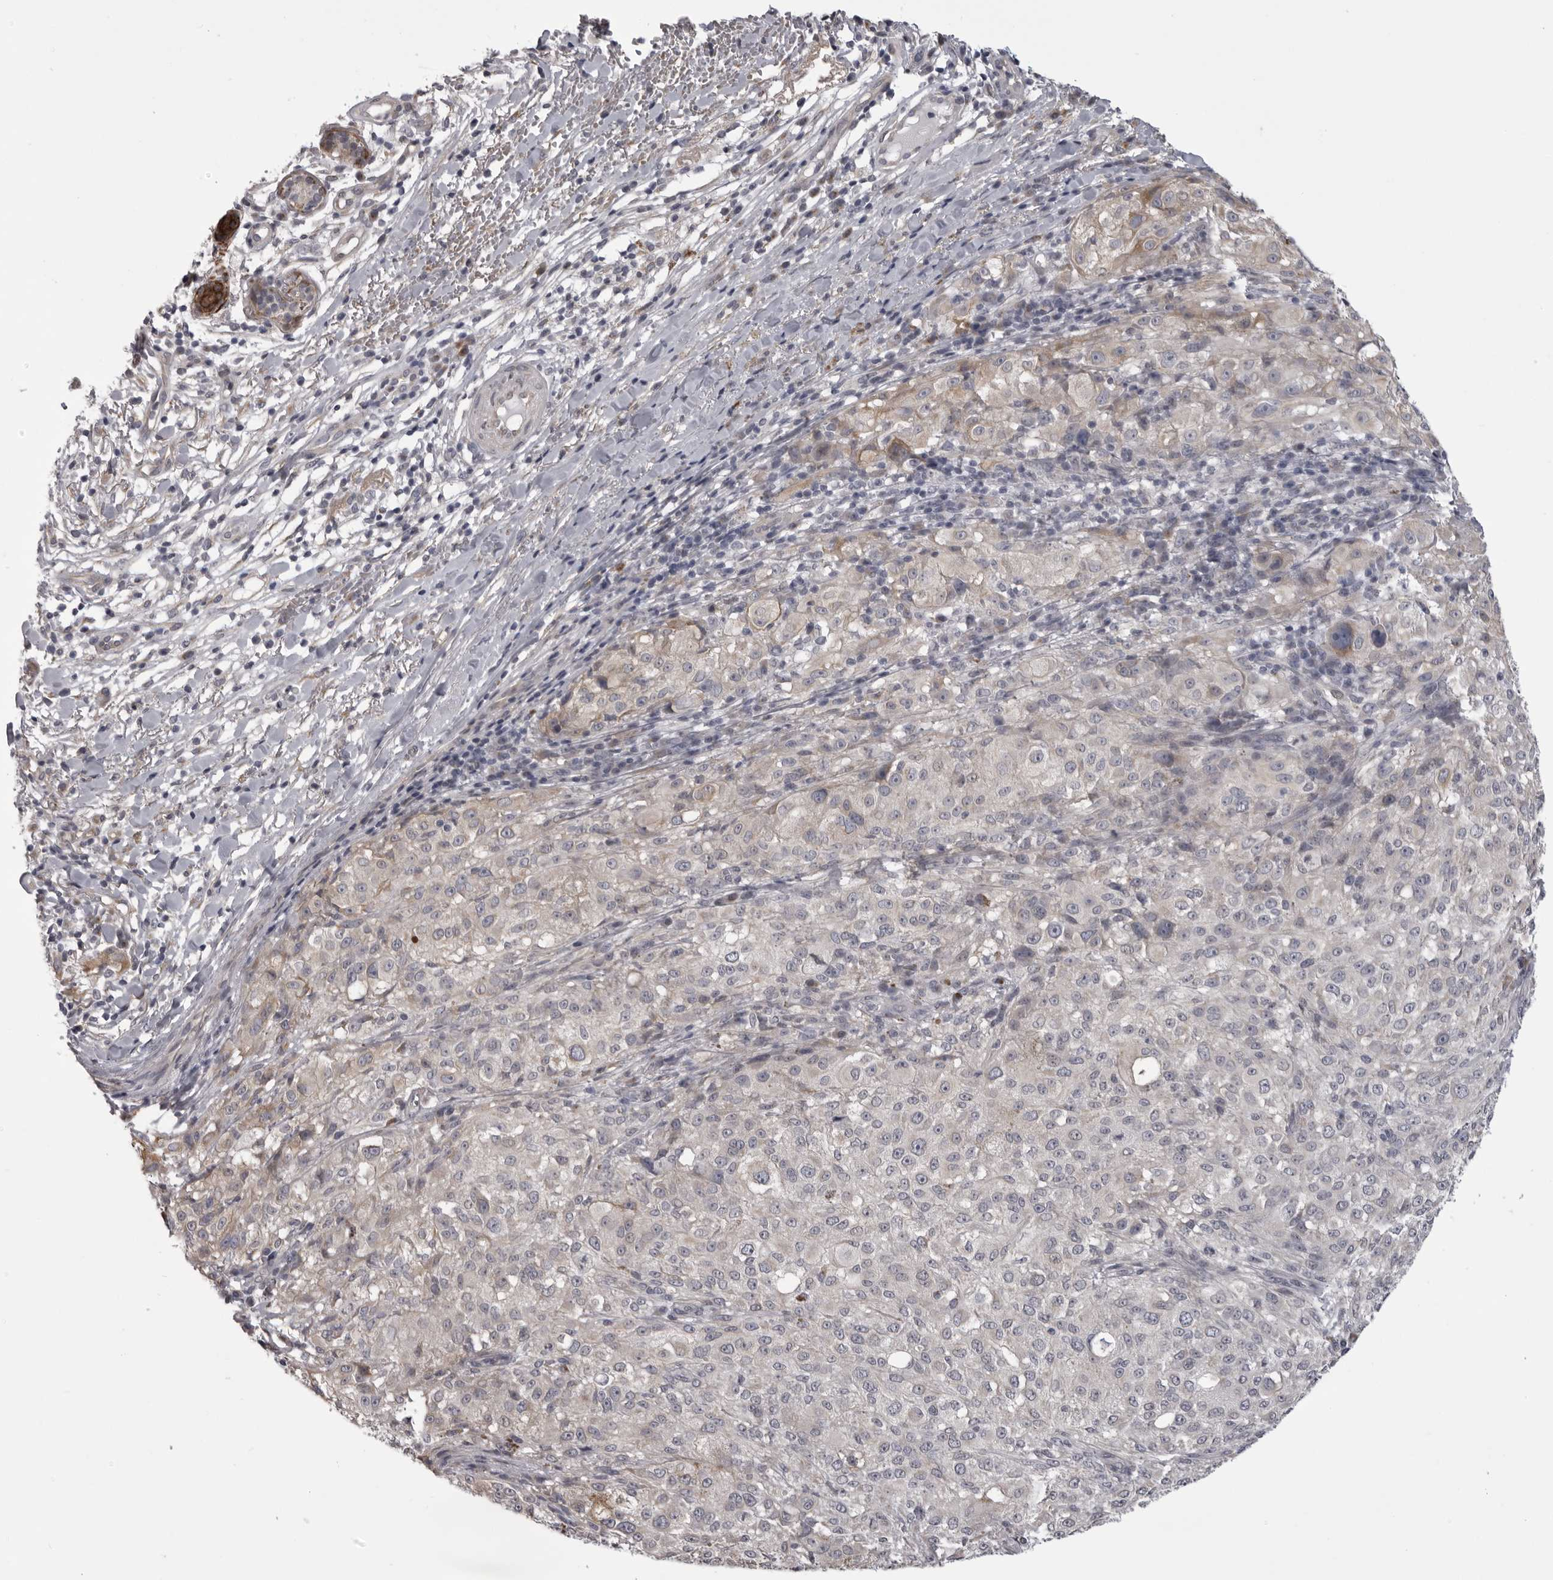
{"staining": {"intensity": "weak", "quantity": "<25%", "location": "cytoplasmic/membranous"}, "tissue": "melanoma", "cell_type": "Tumor cells", "image_type": "cancer", "snomed": [{"axis": "morphology", "description": "Necrosis, NOS"}, {"axis": "morphology", "description": "Malignant melanoma, NOS"}, {"axis": "topography", "description": "Skin"}], "caption": "Immunohistochemistry (IHC) micrograph of neoplastic tissue: human melanoma stained with DAB reveals no significant protein staining in tumor cells.", "gene": "EPHA10", "patient": {"sex": "female", "age": 87}}